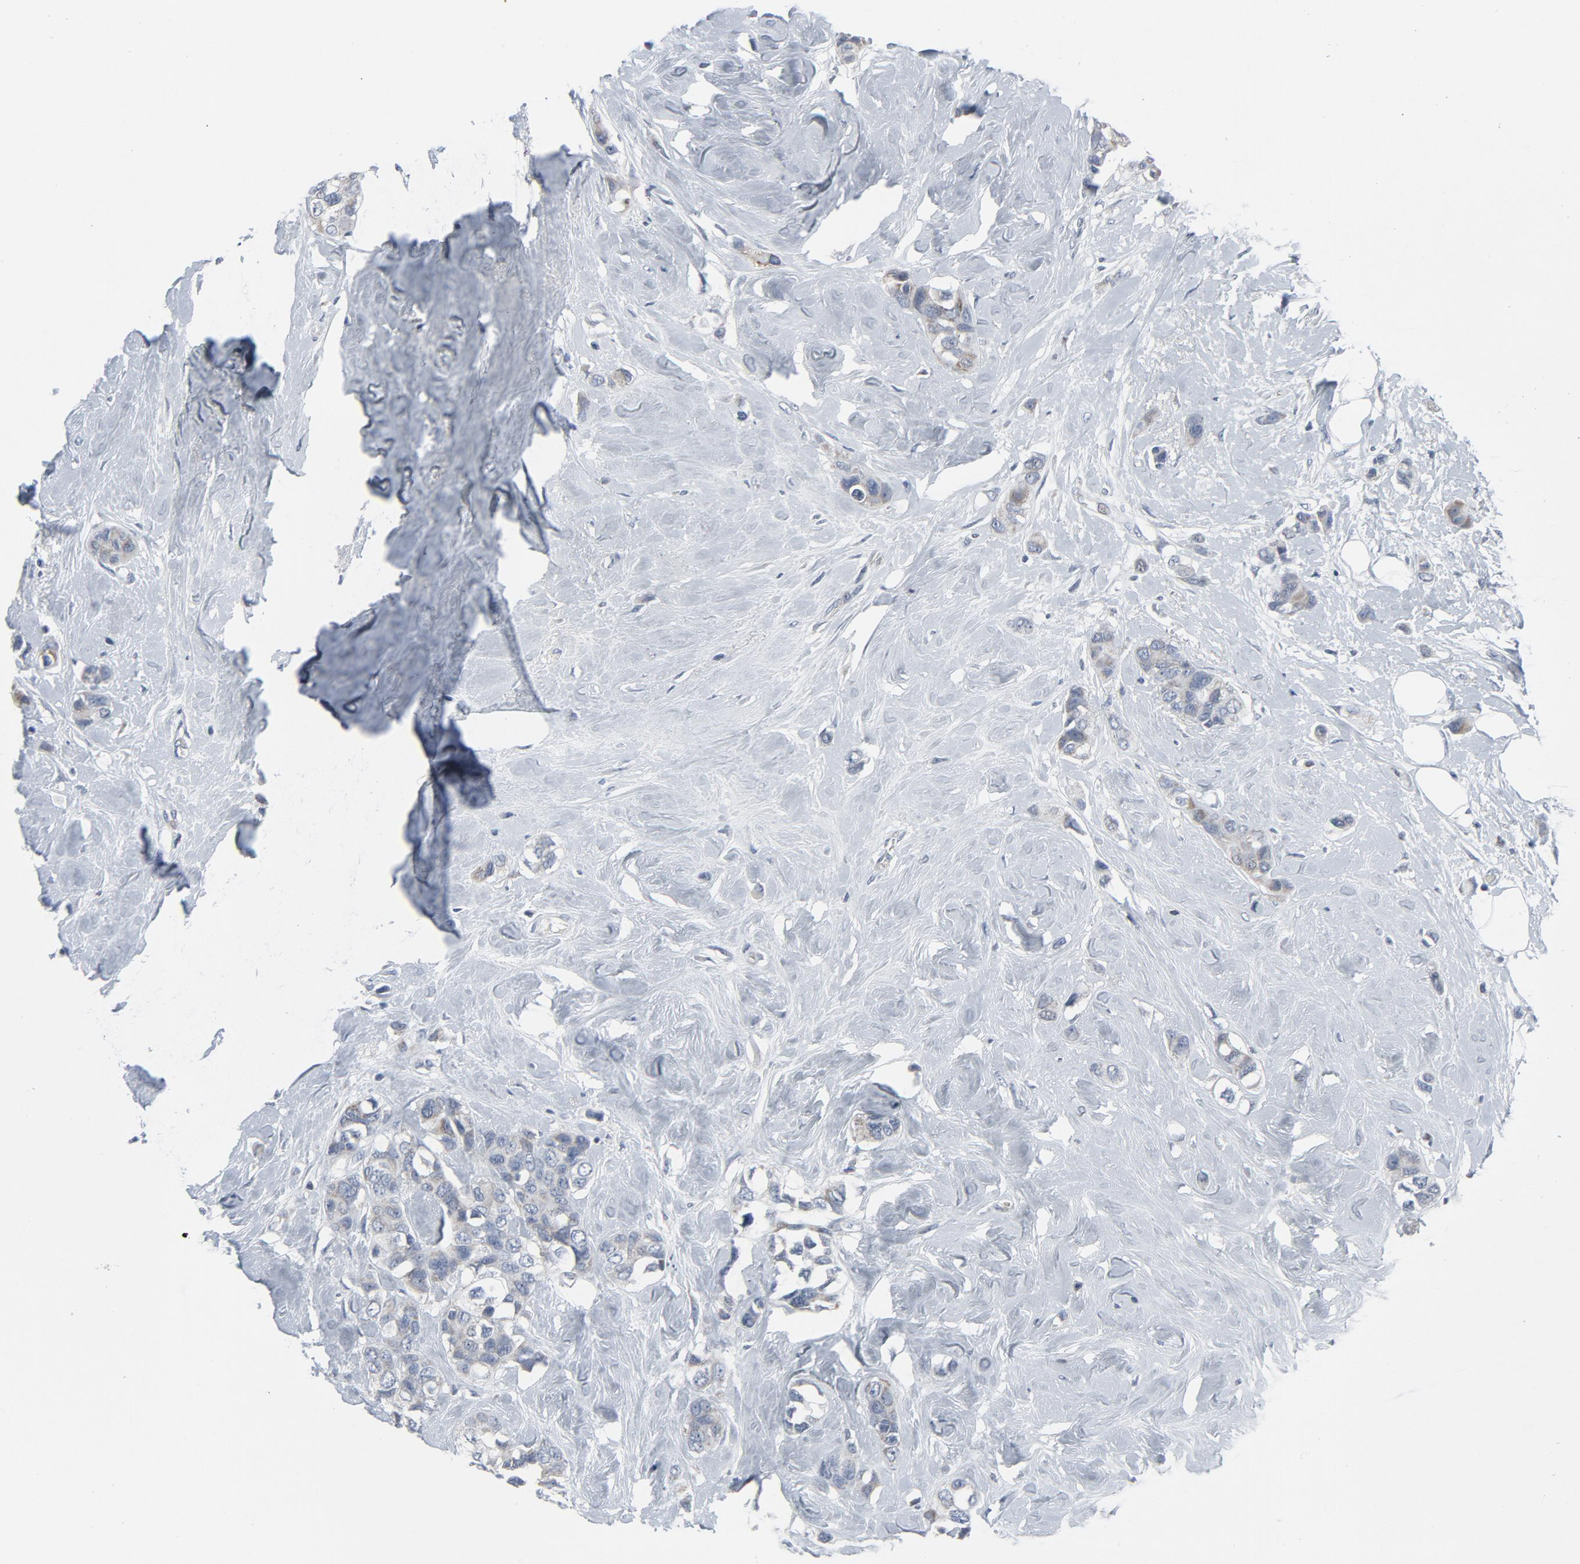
{"staining": {"intensity": "weak", "quantity": "<25%", "location": "cytoplasmic/membranous"}, "tissue": "breast cancer", "cell_type": "Tumor cells", "image_type": "cancer", "snomed": [{"axis": "morphology", "description": "Duct carcinoma"}, {"axis": "topography", "description": "Breast"}], "caption": "IHC micrograph of human breast cancer (invasive ductal carcinoma) stained for a protein (brown), which reveals no staining in tumor cells.", "gene": "GPX2", "patient": {"sex": "female", "age": 51}}